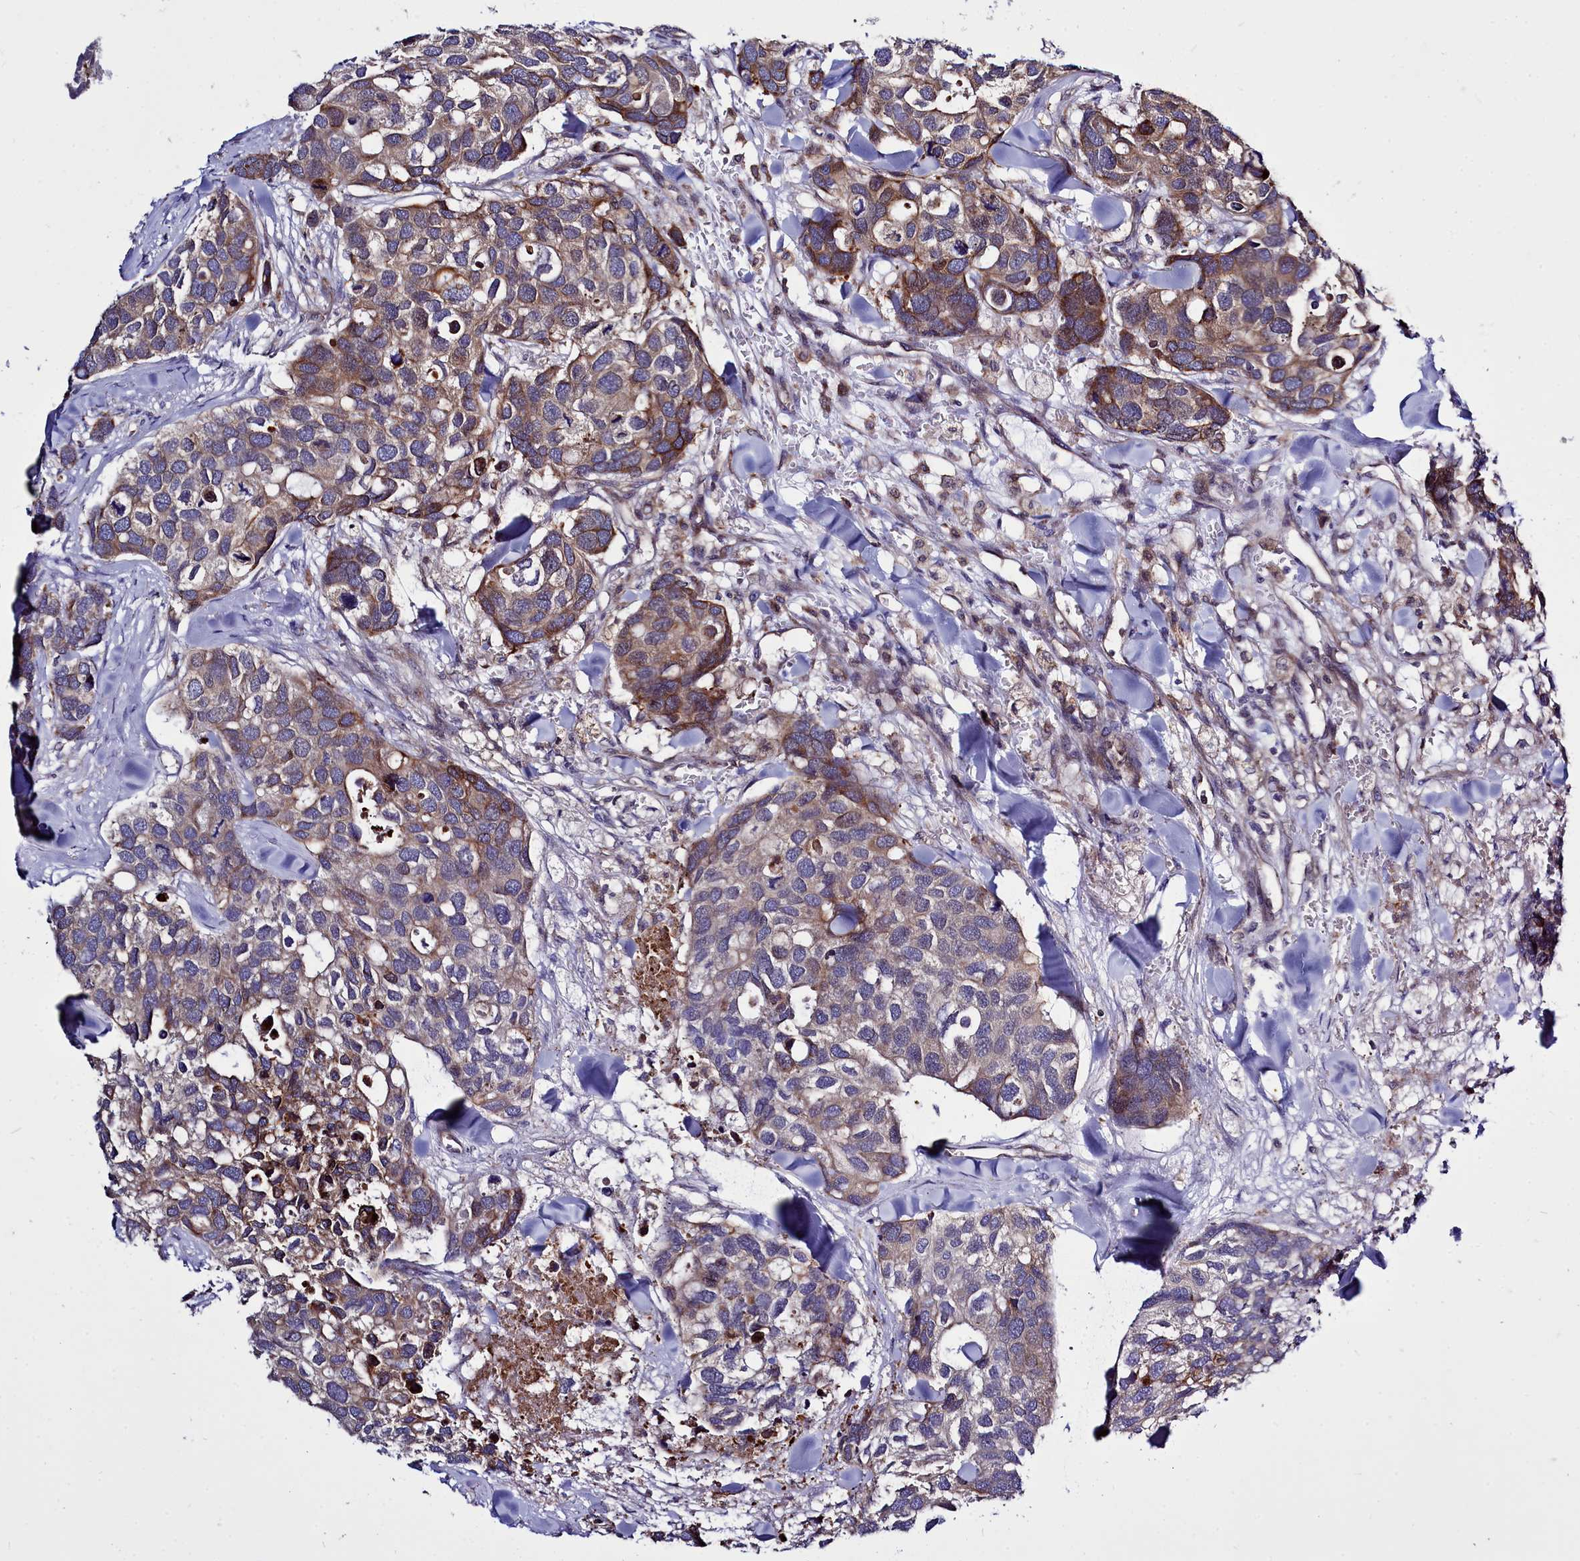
{"staining": {"intensity": "weak", "quantity": "25%-75%", "location": "cytoplasmic/membranous"}, "tissue": "breast cancer", "cell_type": "Tumor cells", "image_type": "cancer", "snomed": [{"axis": "morphology", "description": "Duct carcinoma"}, {"axis": "topography", "description": "Breast"}], "caption": "Tumor cells reveal weak cytoplasmic/membranous staining in approximately 25%-75% of cells in breast cancer.", "gene": "RAPGEF4", "patient": {"sex": "female", "age": 83}}